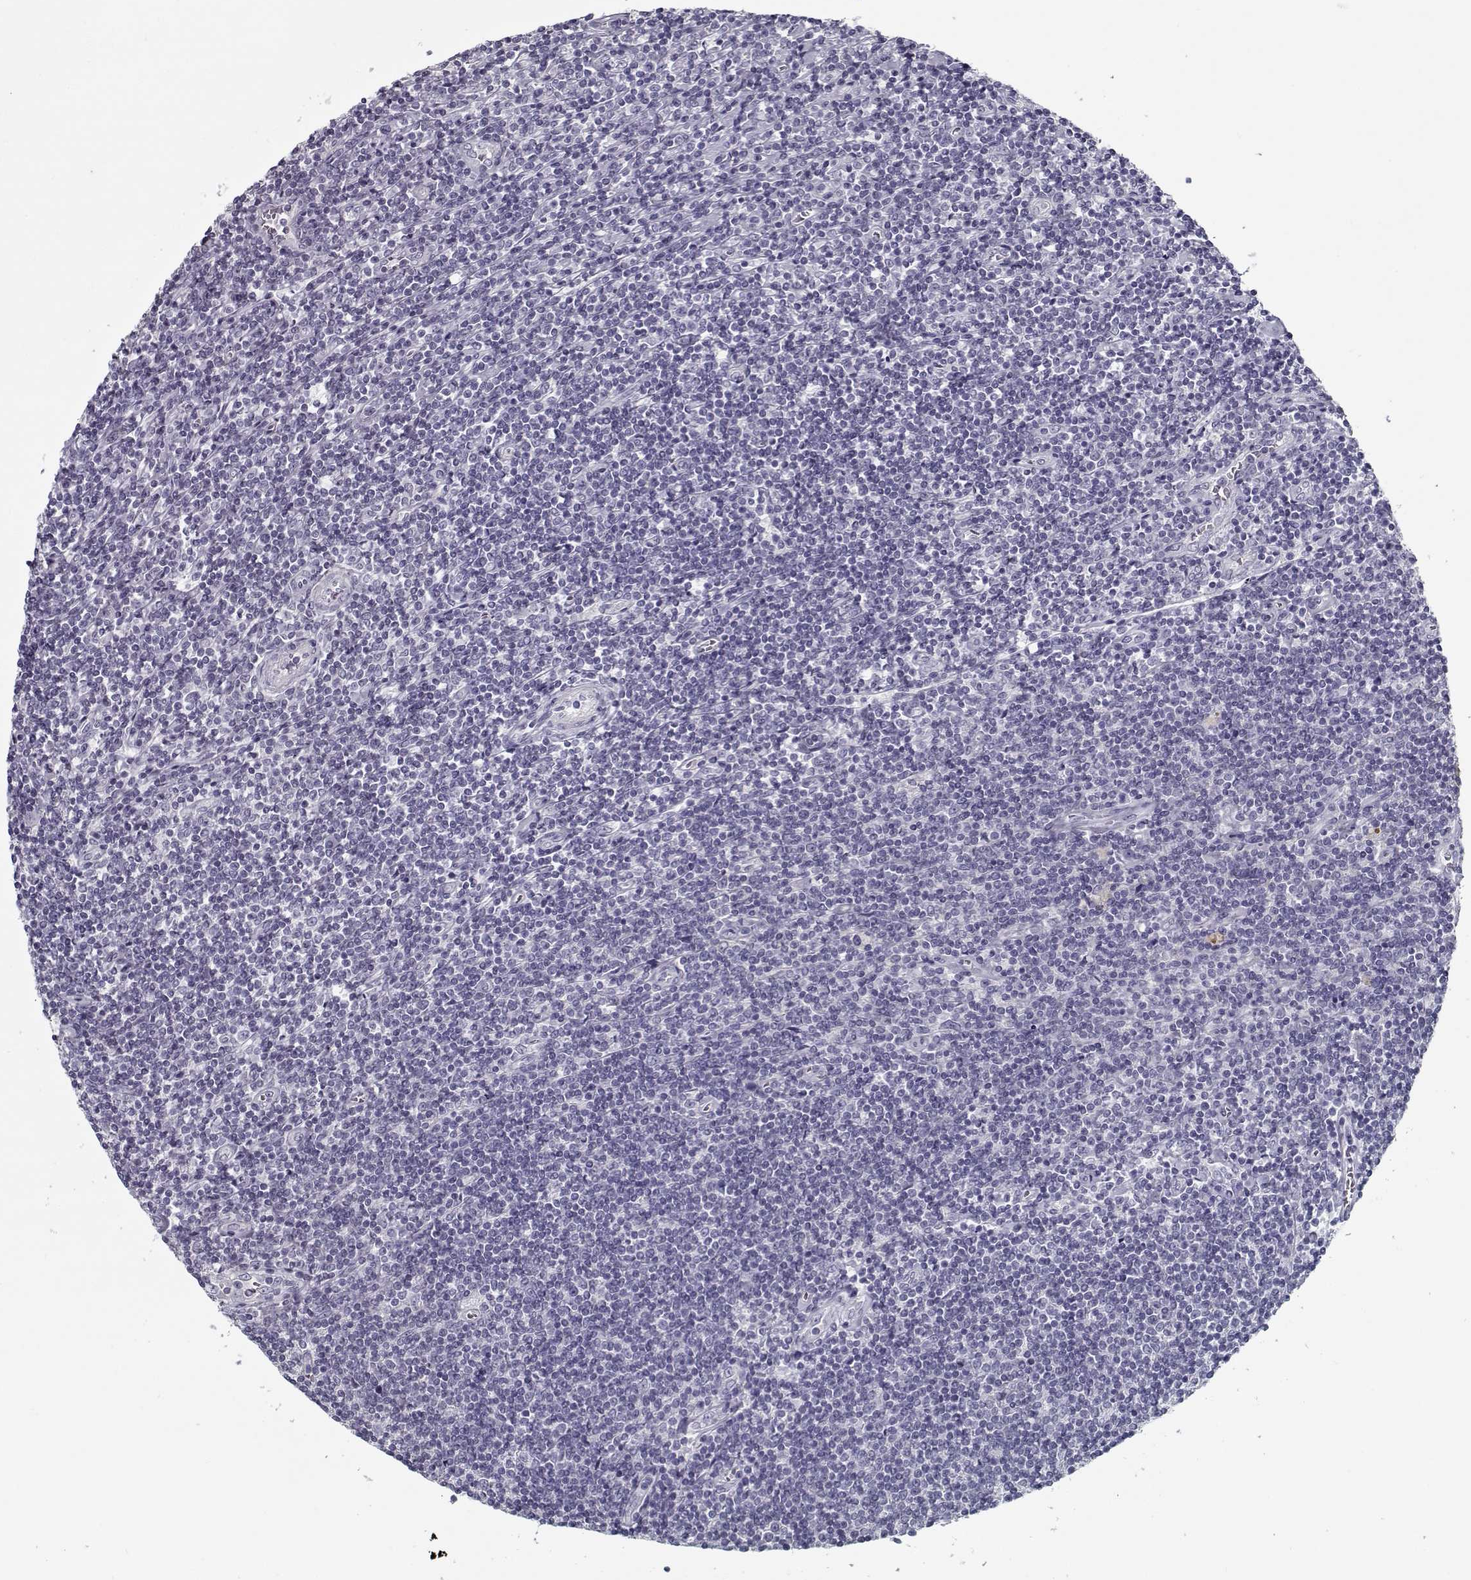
{"staining": {"intensity": "negative", "quantity": "none", "location": "none"}, "tissue": "lymphoma", "cell_type": "Tumor cells", "image_type": "cancer", "snomed": [{"axis": "morphology", "description": "Hodgkin's disease, NOS"}, {"axis": "topography", "description": "Lymph node"}], "caption": "DAB (3,3'-diaminobenzidine) immunohistochemical staining of human lymphoma shows no significant positivity in tumor cells.", "gene": "CCDC136", "patient": {"sex": "male", "age": 40}}